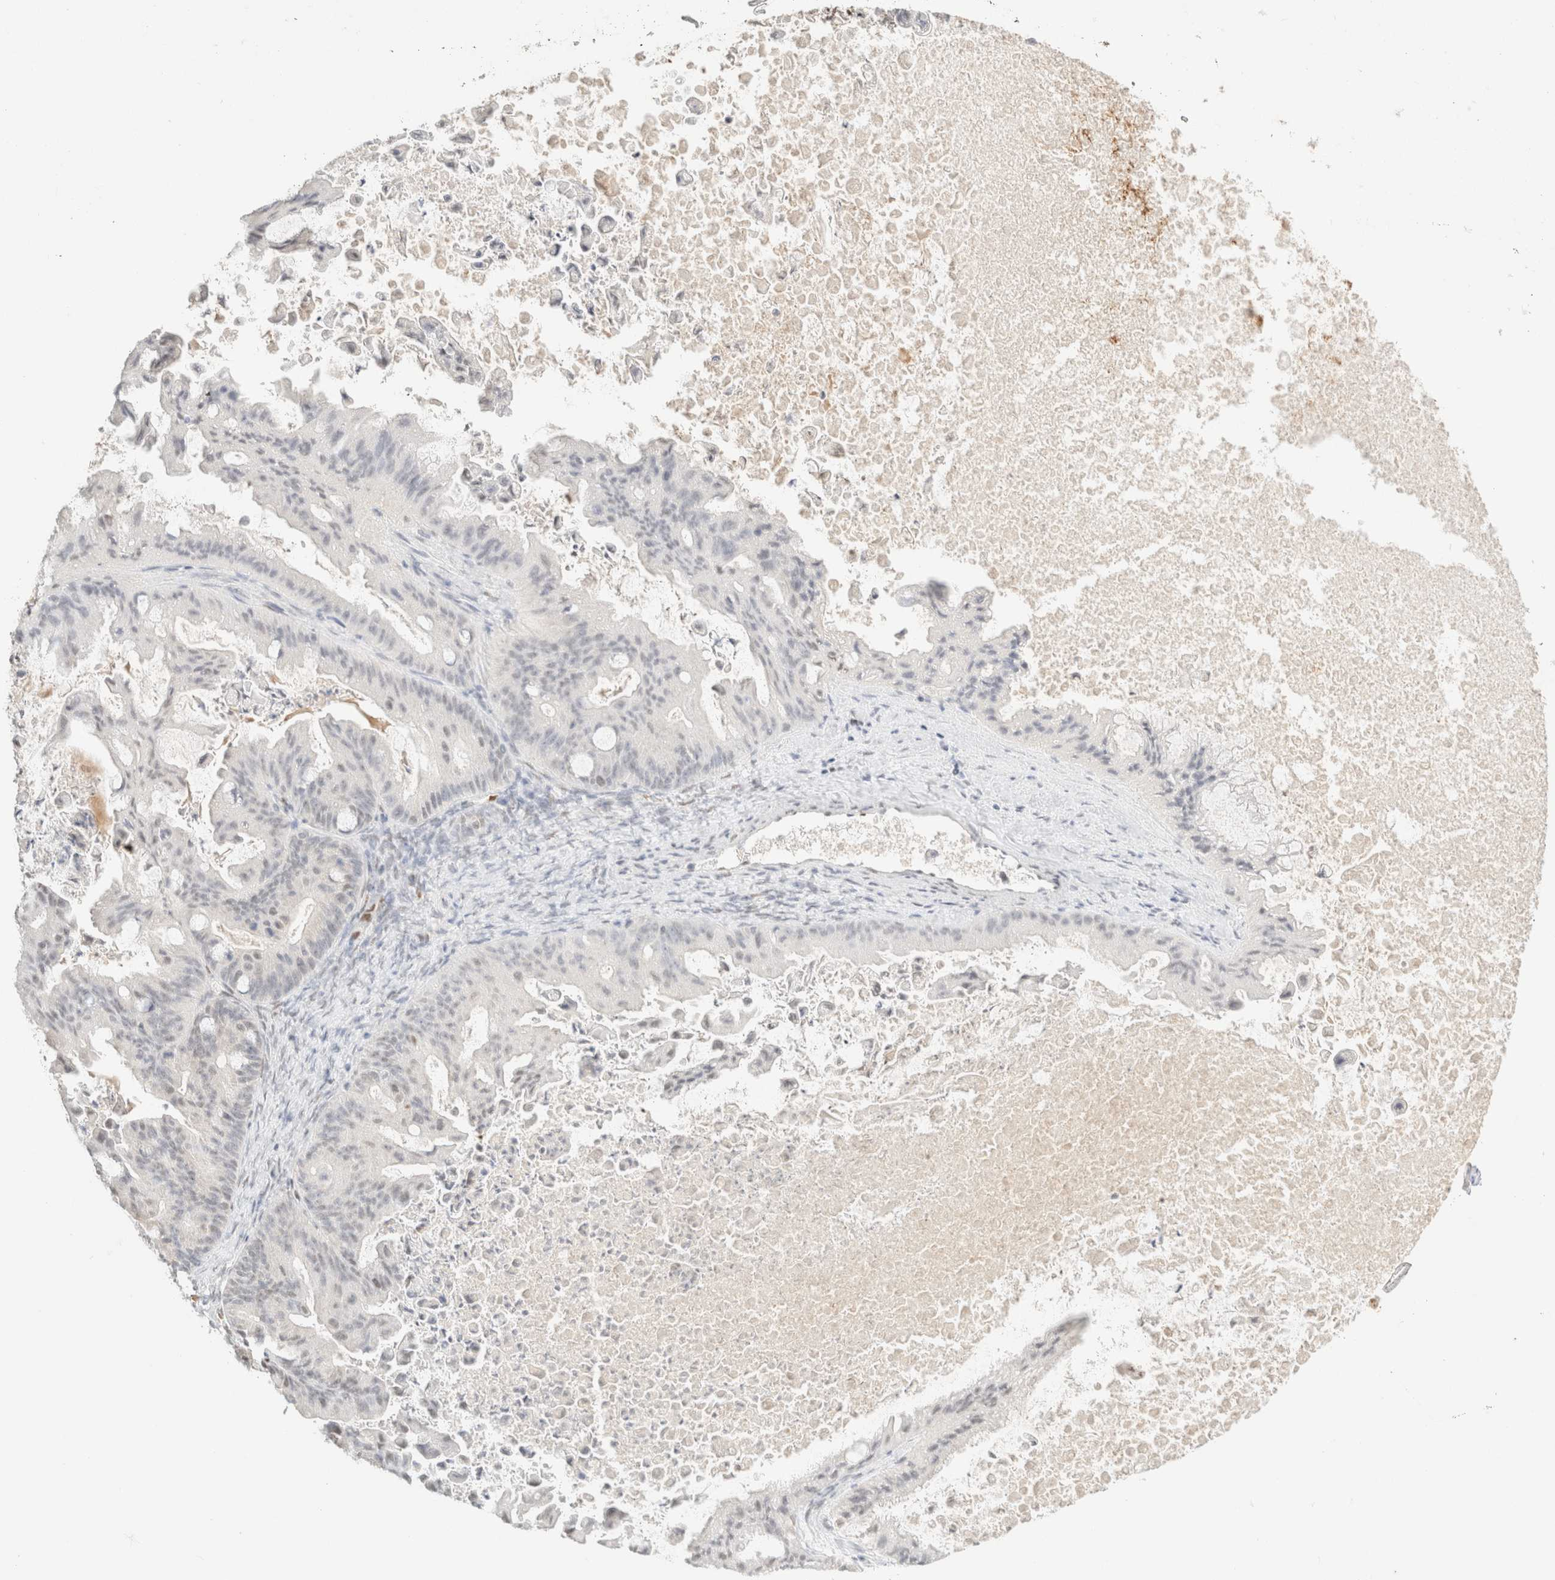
{"staining": {"intensity": "negative", "quantity": "none", "location": "none"}, "tissue": "ovarian cancer", "cell_type": "Tumor cells", "image_type": "cancer", "snomed": [{"axis": "morphology", "description": "Cystadenocarcinoma, mucinous, NOS"}, {"axis": "topography", "description": "Ovary"}], "caption": "Immunohistochemistry (IHC) micrograph of neoplastic tissue: mucinous cystadenocarcinoma (ovarian) stained with DAB reveals no significant protein positivity in tumor cells.", "gene": "DDB2", "patient": {"sex": "female", "age": 37}}